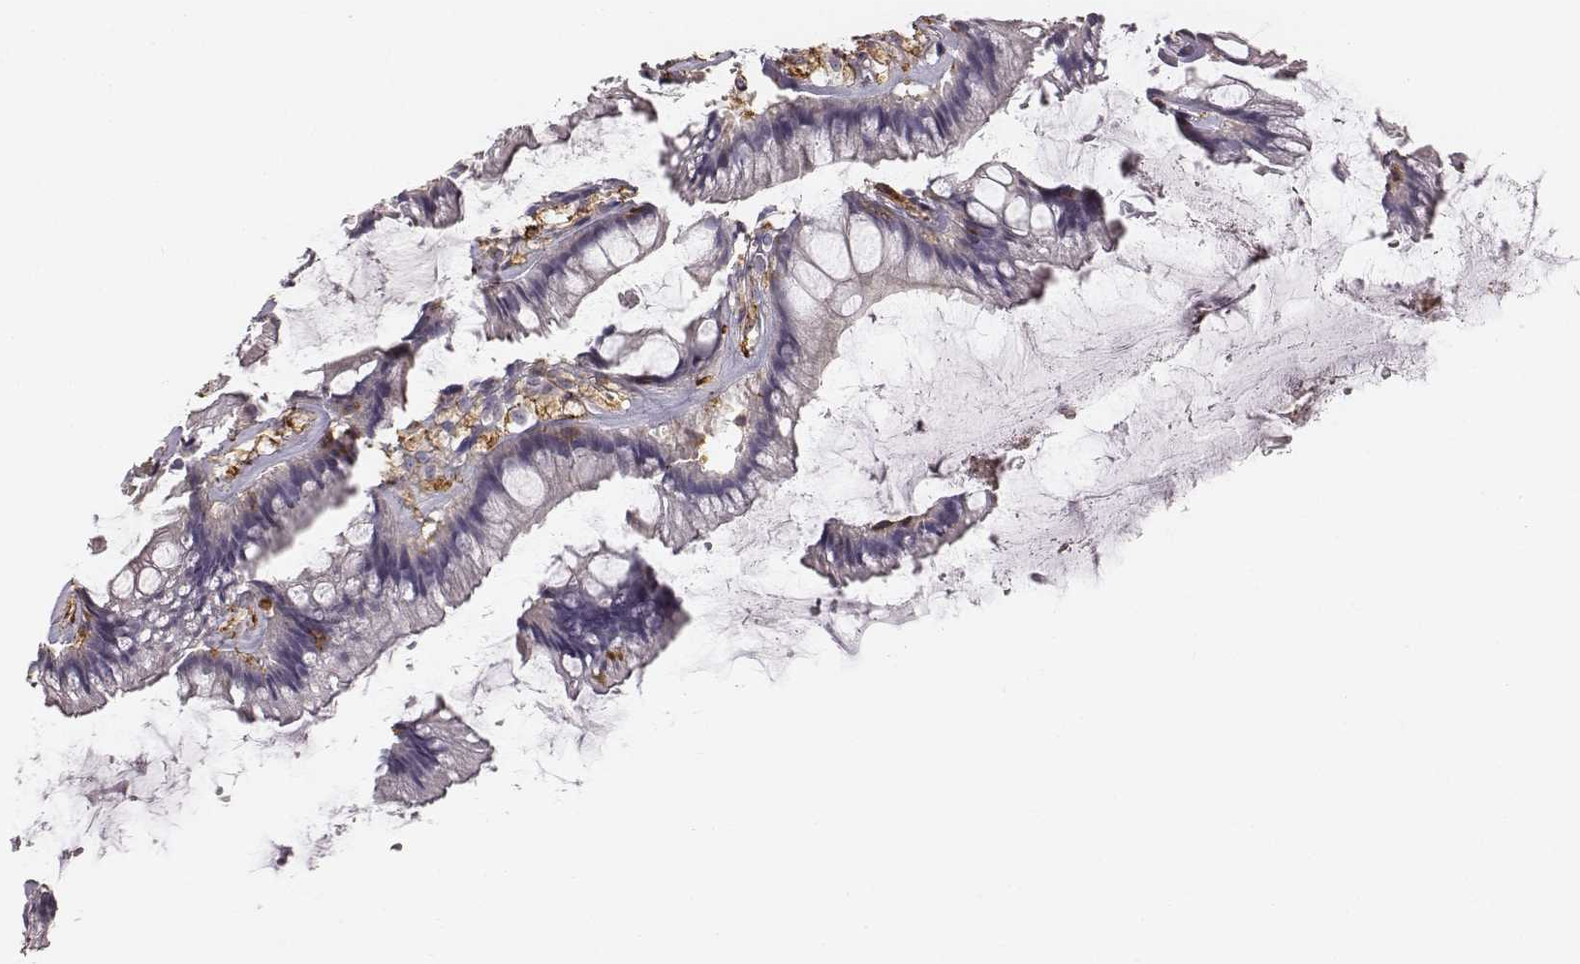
{"staining": {"intensity": "negative", "quantity": "none", "location": "none"}, "tissue": "rectum", "cell_type": "Glandular cells", "image_type": "normal", "snomed": [{"axis": "morphology", "description": "Normal tissue, NOS"}, {"axis": "topography", "description": "Rectum"}], "caption": "Rectum was stained to show a protein in brown. There is no significant staining in glandular cells. (DAB immunohistochemistry visualized using brightfield microscopy, high magnification).", "gene": "ZYX", "patient": {"sex": "female", "age": 62}}